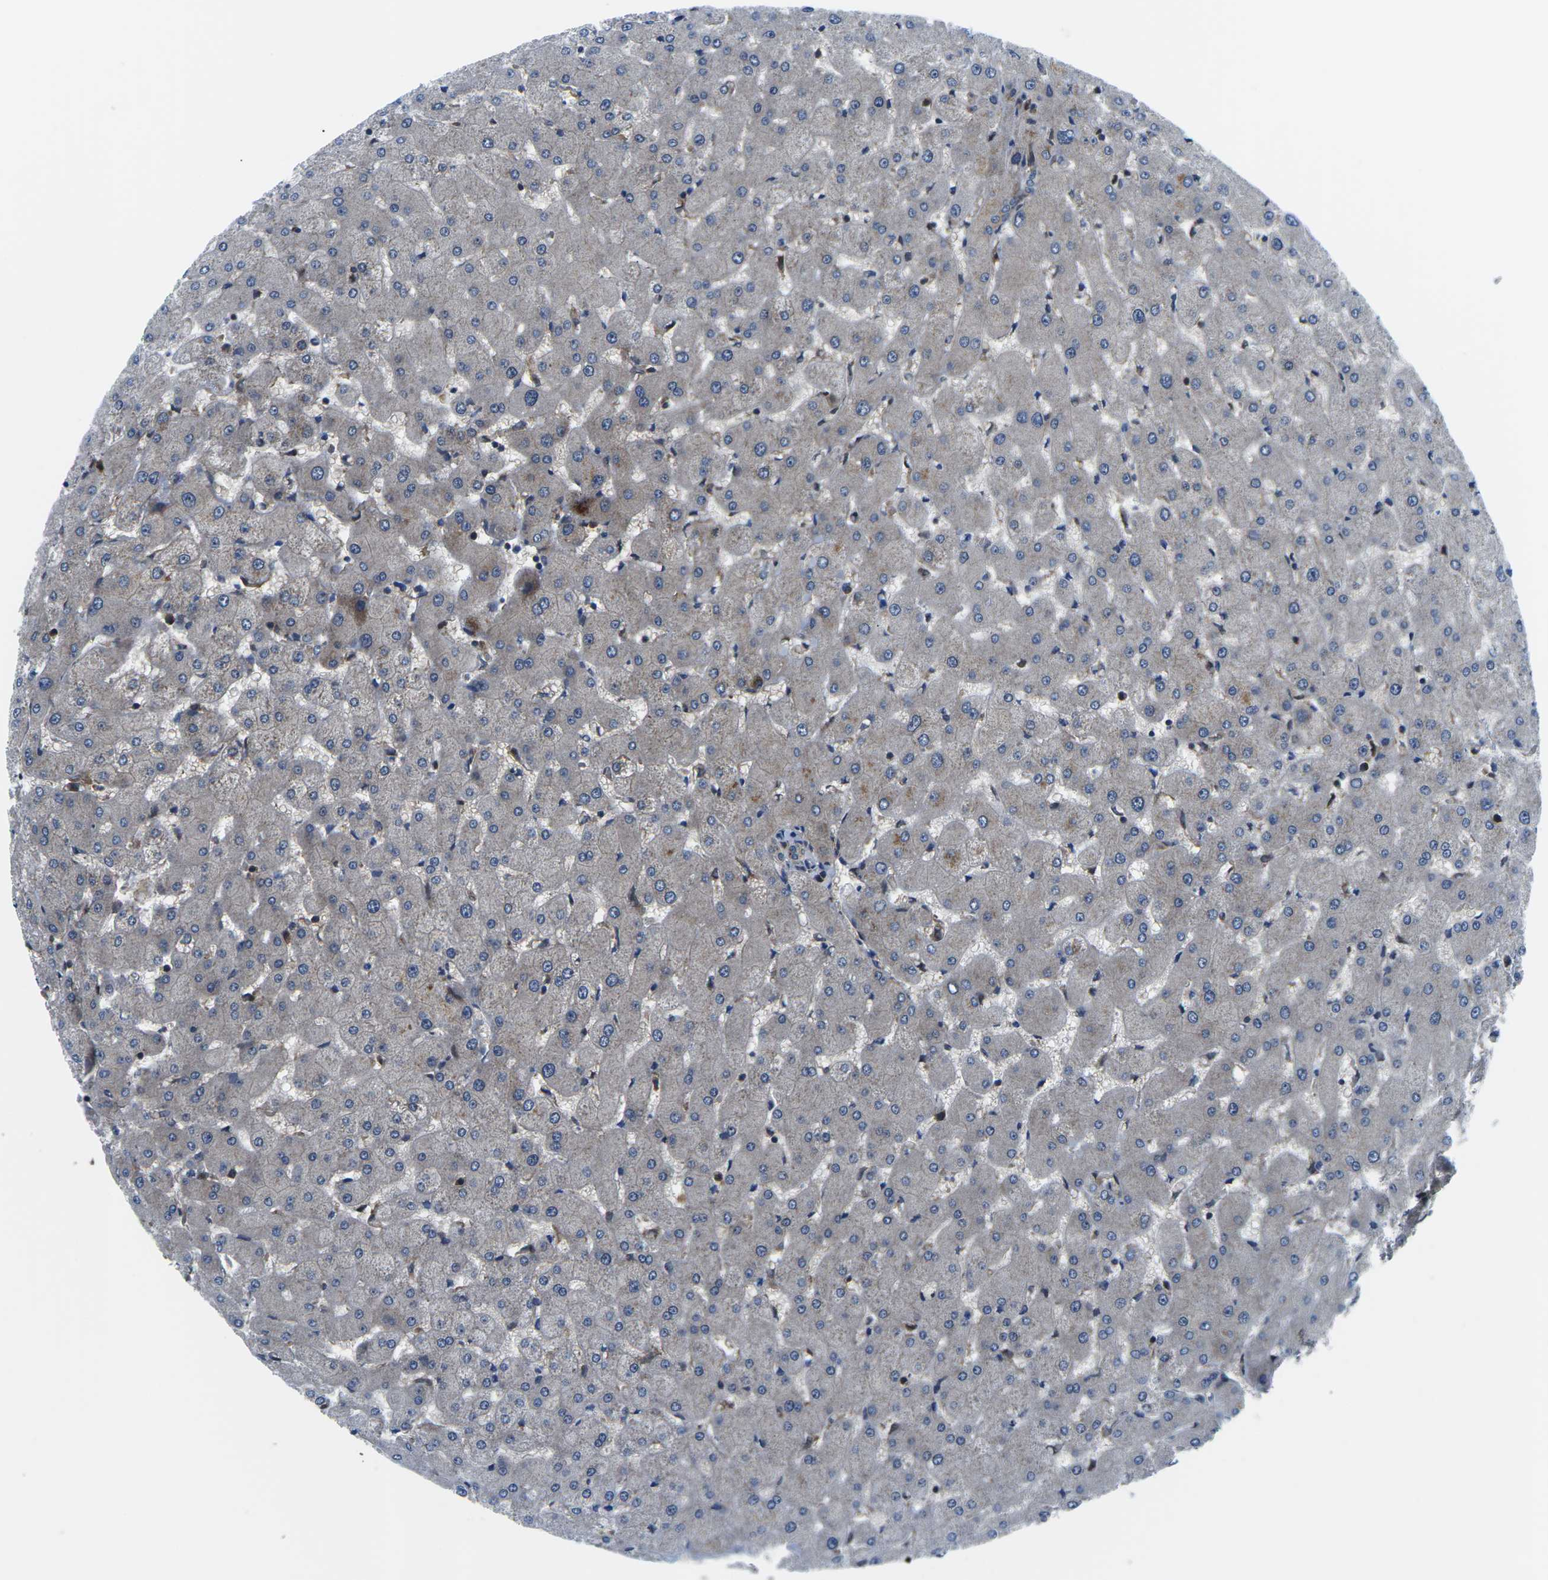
{"staining": {"intensity": "weak", "quantity": "<25%", "location": "cytoplasmic/membranous"}, "tissue": "liver", "cell_type": "Cholangiocytes", "image_type": "normal", "snomed": [{"axis": "morphology", "description": "Normal tissue, NOS"}, {"axis": "topography", "description": "Liver"}], "caption": "A micrograph of human liver is negative for staining in cholangiocytes.", "gene": "EIF4E", "patient": {"sex": "female", "age": 63}}